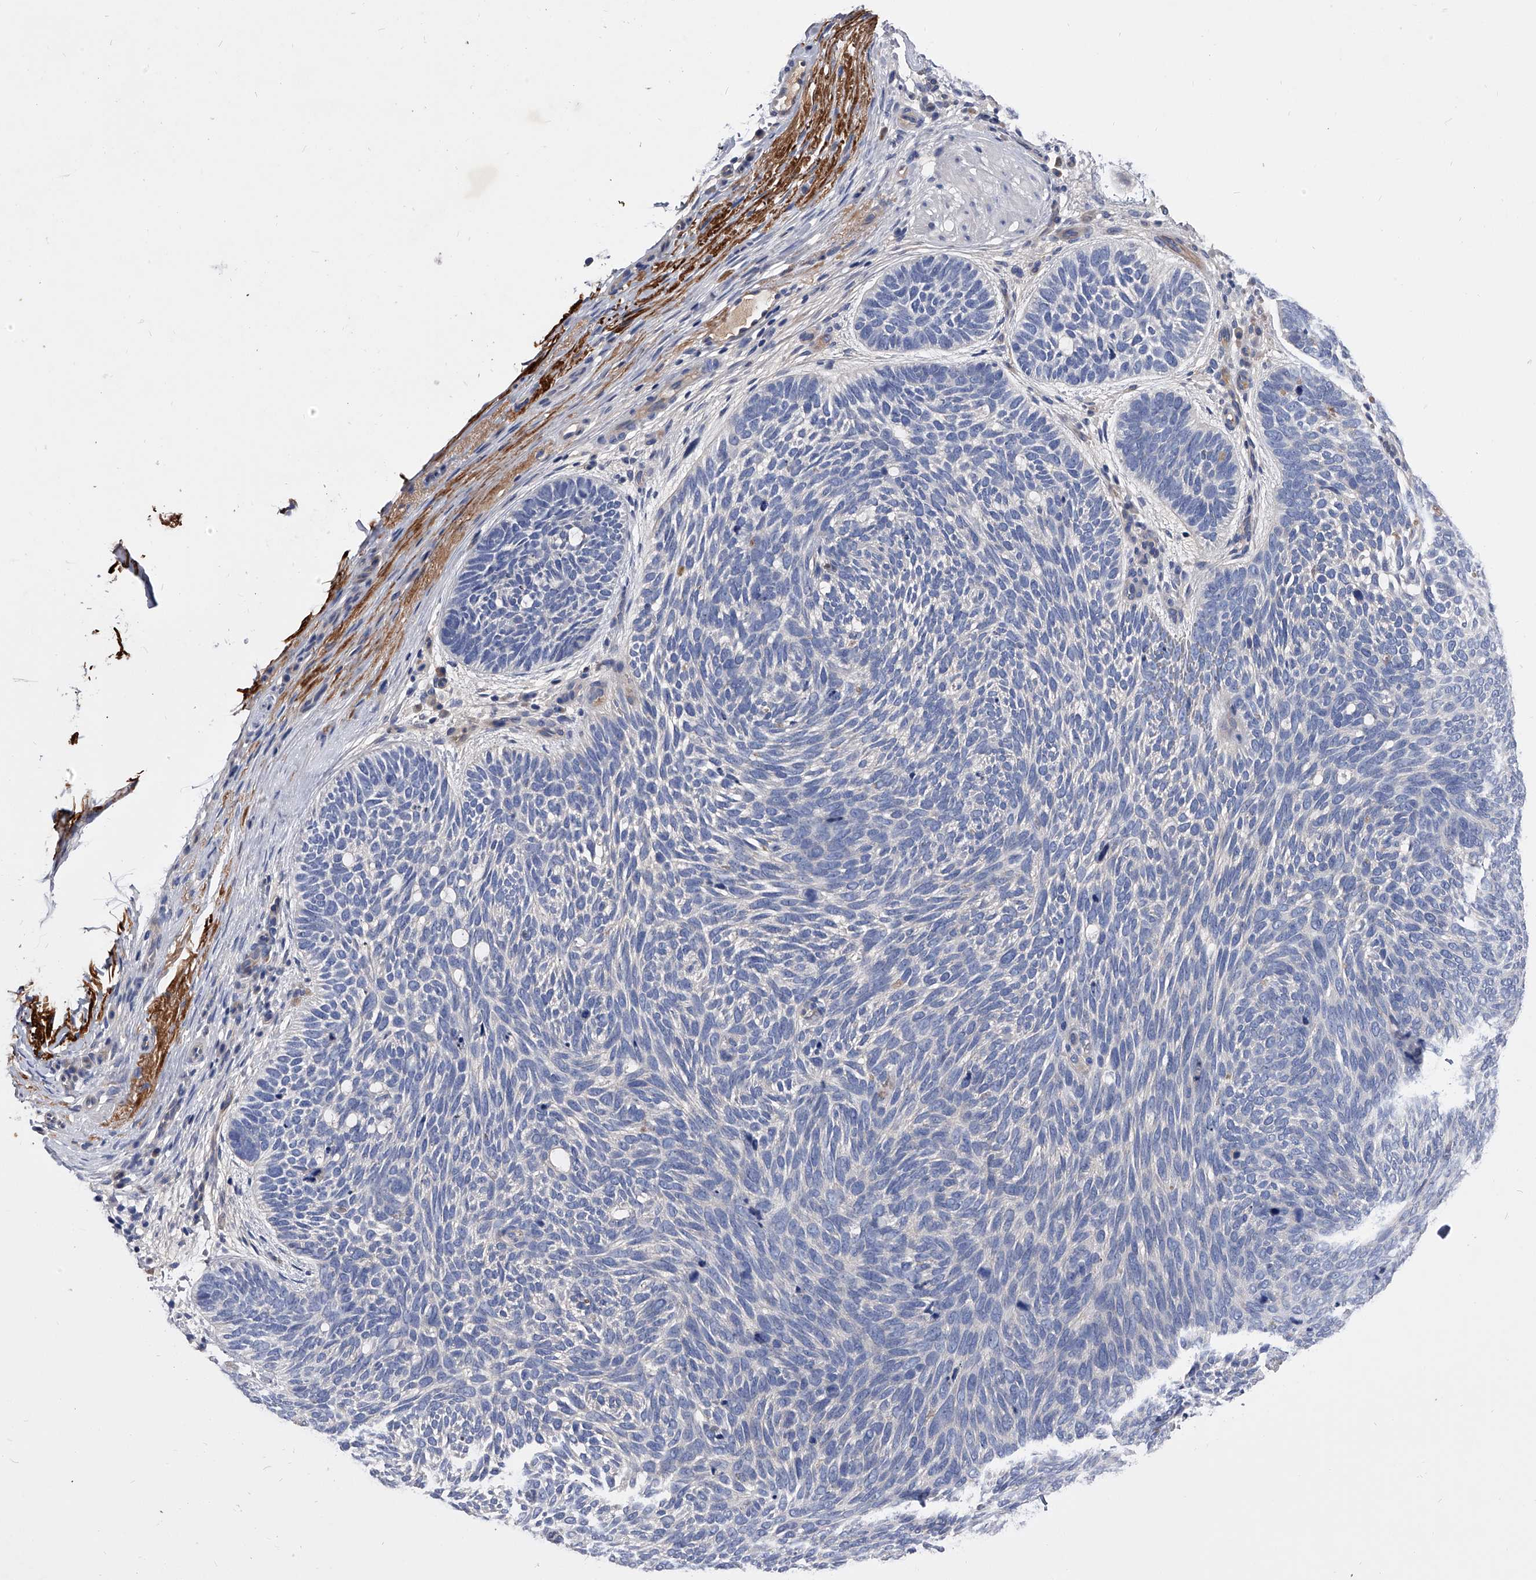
{"staining": {"intensity": "negative", "quantity": "none", "location": "none"}, "tissue": "skin cancer", "cell_type": "Tumor cells", "image_type": "cancer", "snomed": [{"axis": "morphology", "description": "Basal cell carcinoma"}, {"axis": "topography", "description": "Skin"}], "caption": "Immunohistochemistry histopathology image of neoplastic tissue: basal cell carcinoma (skin) stained with DAB (3,3'-diaminobenzidine) reveals no significant protein positivity in tumor cells. (Immunohistochemistry, brightfield microscopy, high magnification).", "gene": "EFCAB7", "patient": {"sex": "female", "age": 85}}